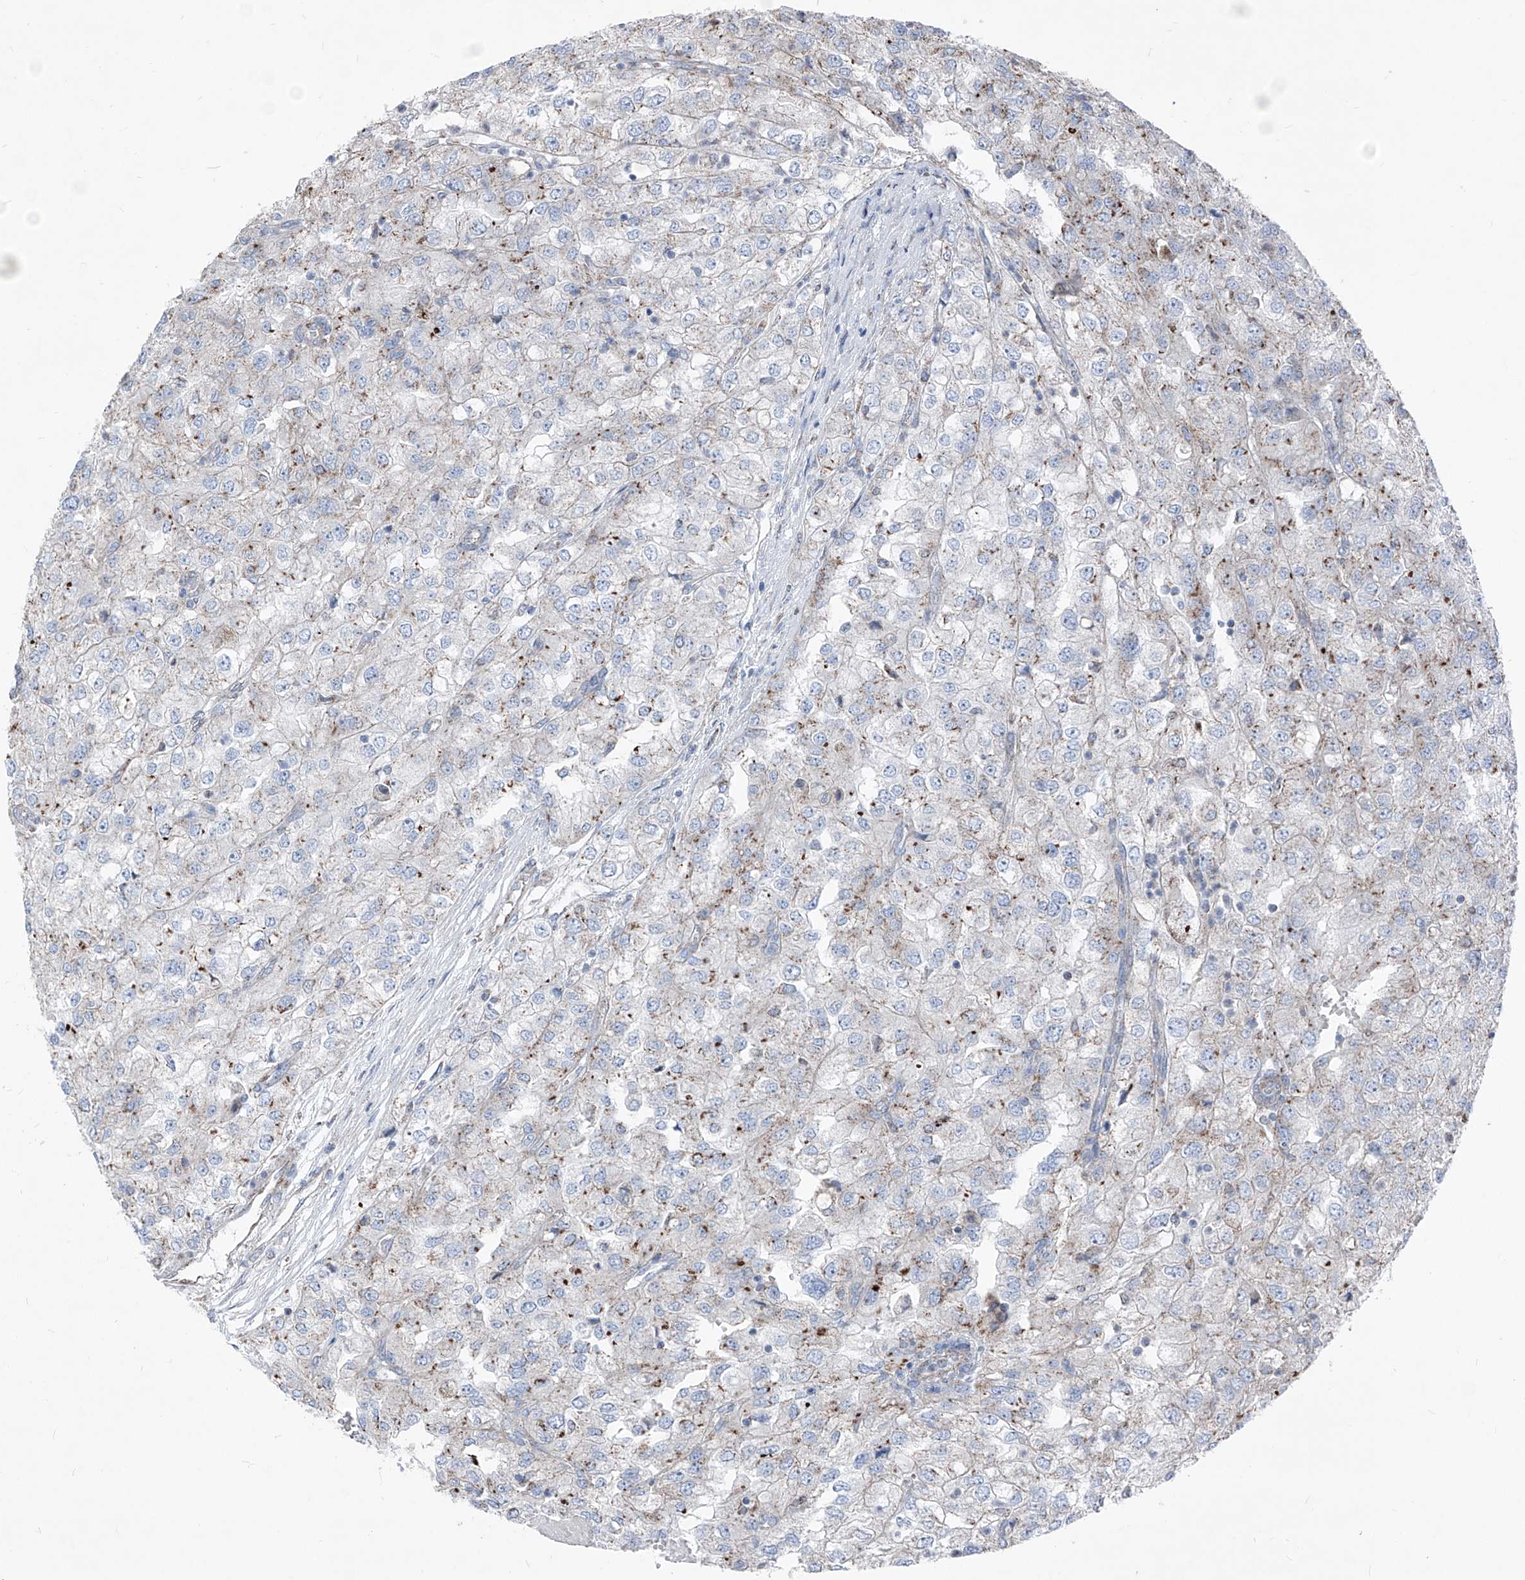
{"staining": {"intensity": "weak", "quantity": "<25%", "location": "cytoplasmic/membranous"}, "tissue": "renal cancer", "cell_type": "Tumor cells", "image_type": "cancer", "snomed": [{"axis": "morphology", "description": "Adenocarcinoma, NOS"}, {"axis": "topography", "description": "Kidney"}], "caption": "Tumor cells are negative for protein expression in human adenocarcinoma (renal).", "gene": "AGPS", "patient": {"sex": "female", "age": 54}}